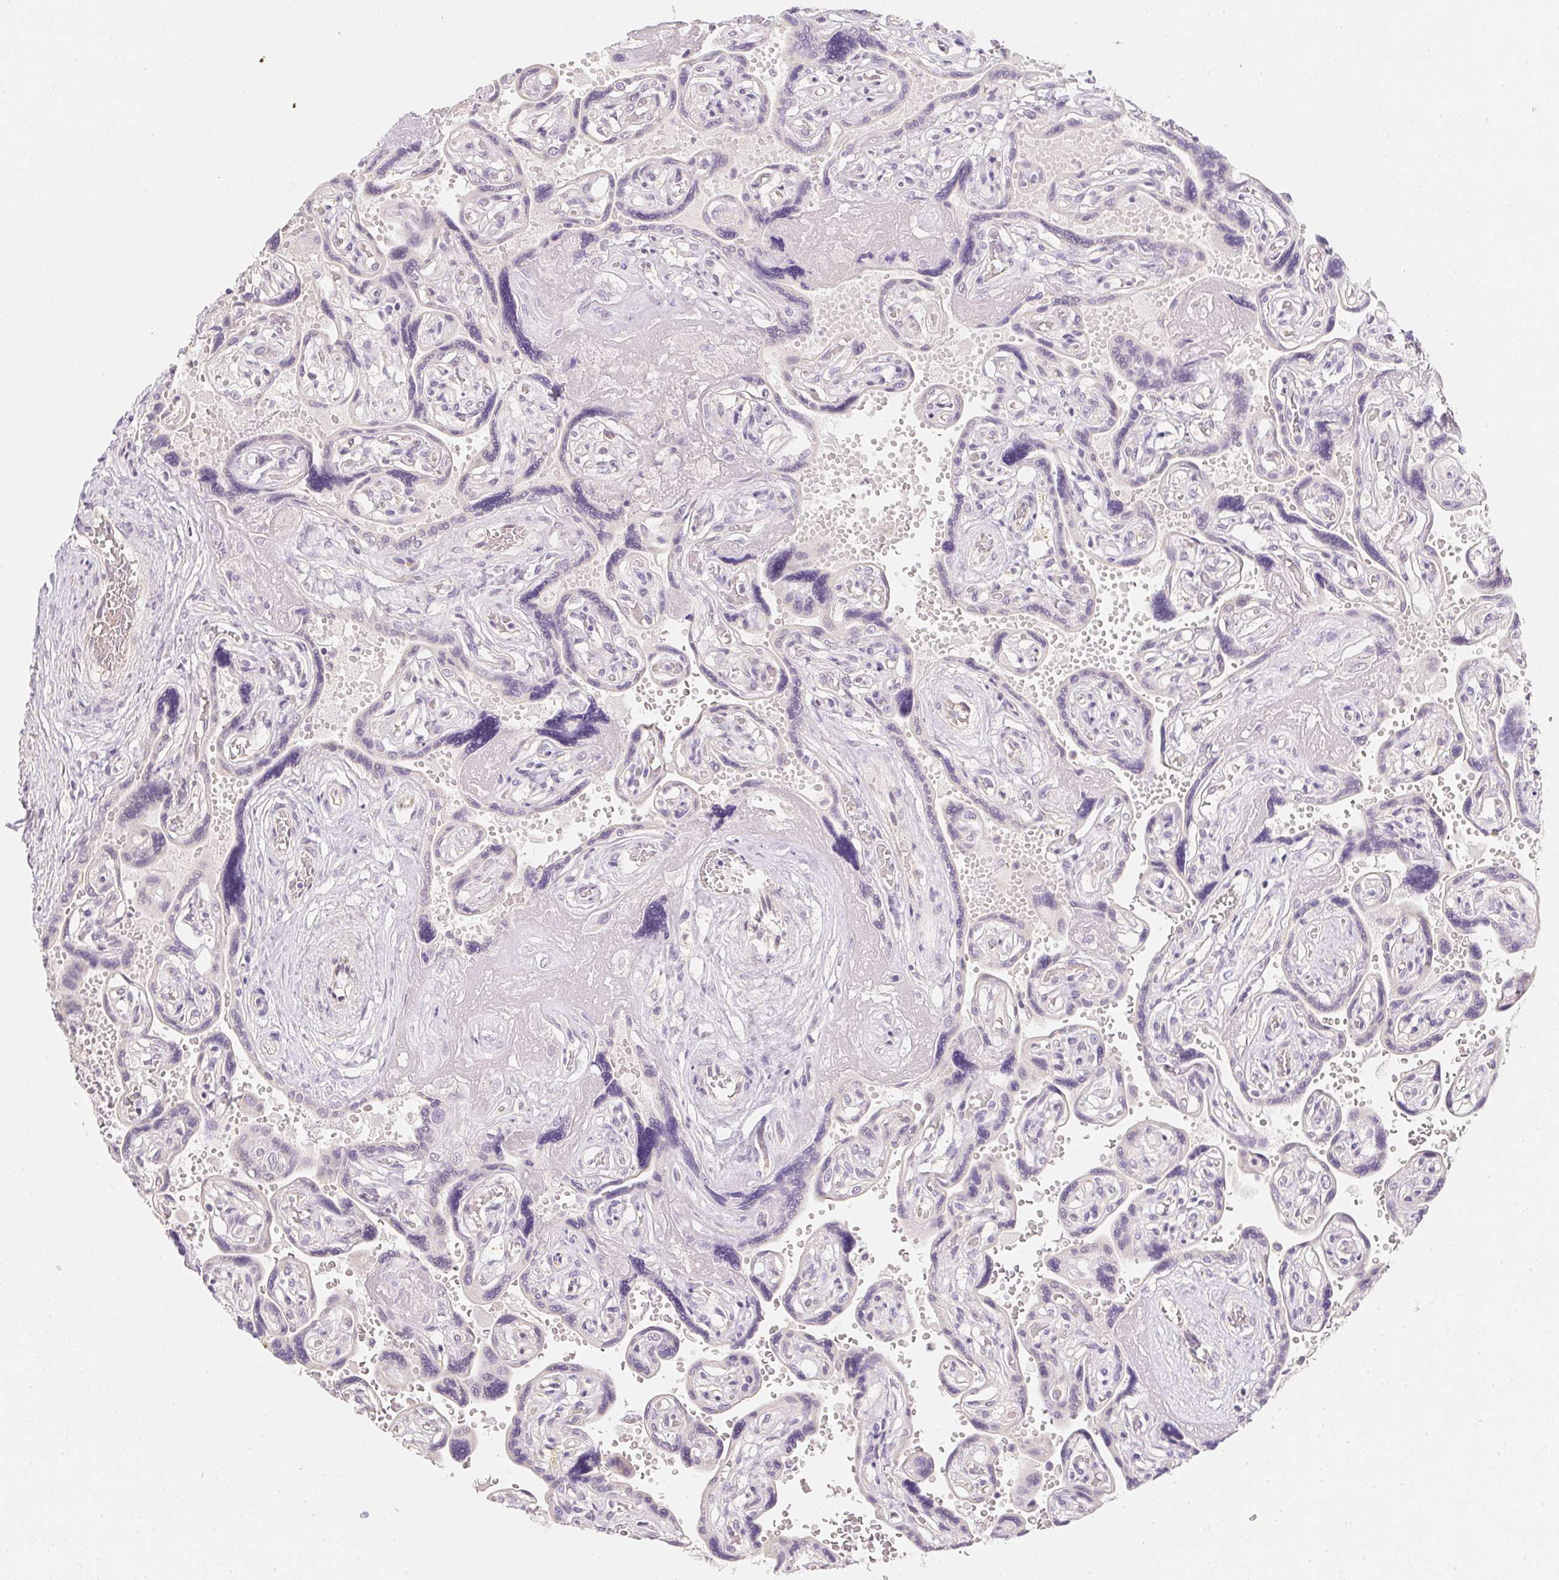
{"staining": {"intensity": "negative", "quantity": "none", "location": "none"}, "tissue": "placenta", "cell_type": "Decidual cells", "image_type": "normal", "snomed": [{"axis": "morphology", "description": "Normal tissue, NOS"}, {"axis": "topography", "description": "Placenta"}], "caption": "Image shows no significant protein expression in decidual cells of unremarkable placenta. Brightfield microscopy of immunohistochemistry (IHC) stained with DAB (brown) and hematoxylin (blue), captured at high magnification.", "gene": "ZBBX", "patient": {"sex": "female", "age": 32}}